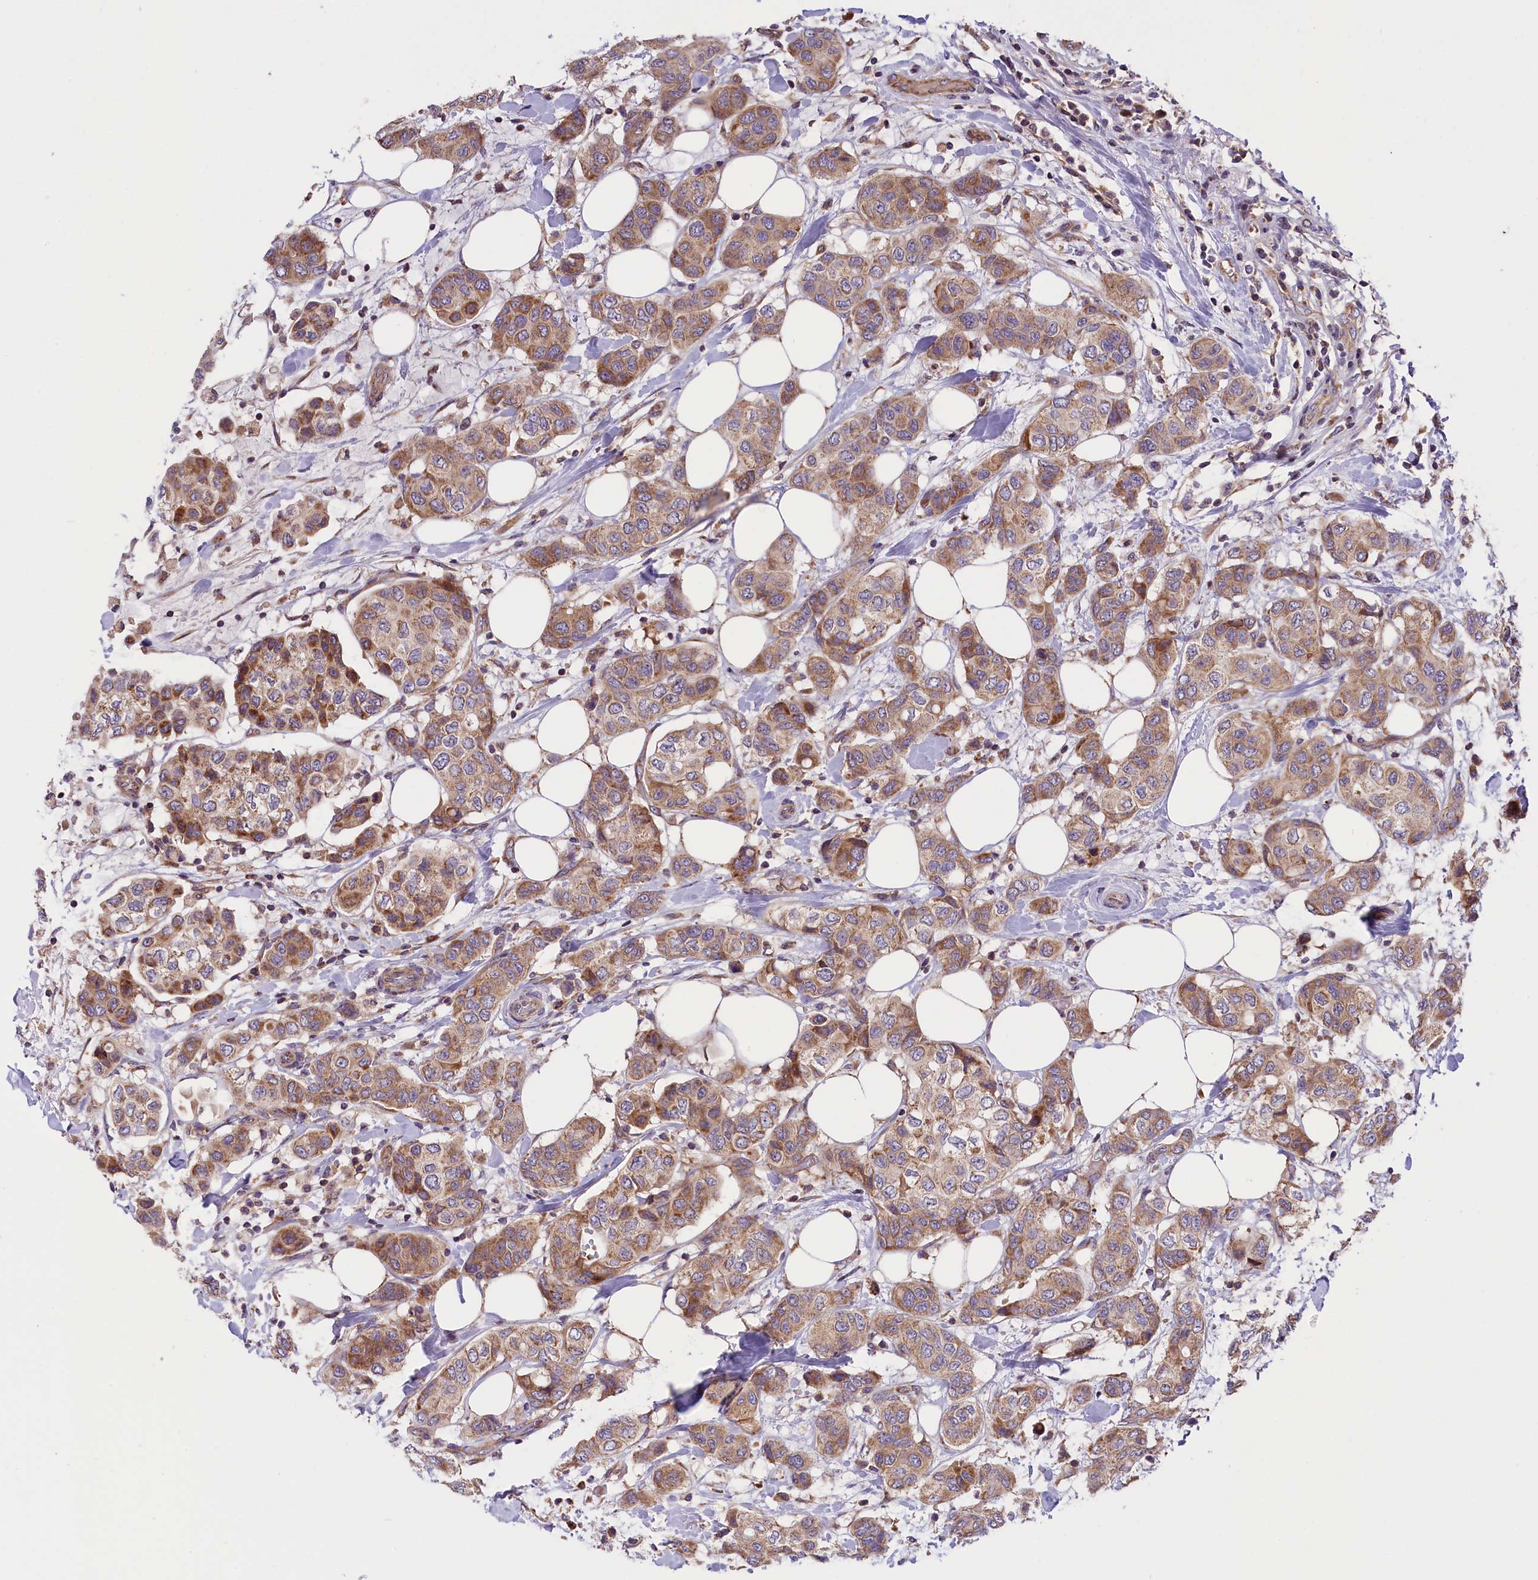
{"staining": {"intensity": "moderate", "quantity": ">75%", "location": "cytoplasmic/membranous"}, "tissue": "breast cancer", "cell_type": "Tumor cells", "image_type": "cancer", "snomed": [{"axis": "morphology", "description": "Lobular carcinoma"}, {"axis": "topography", "description": "Breast"}], "caption": "There is medium levels of moderate cytoplasmic/membranous staining in tumor cells of breast cancer, as demonstrated by immunohistochemical staining (brown color).", "gene": "DNAJB9", "patient": {"sex": "female", "age": 51}}